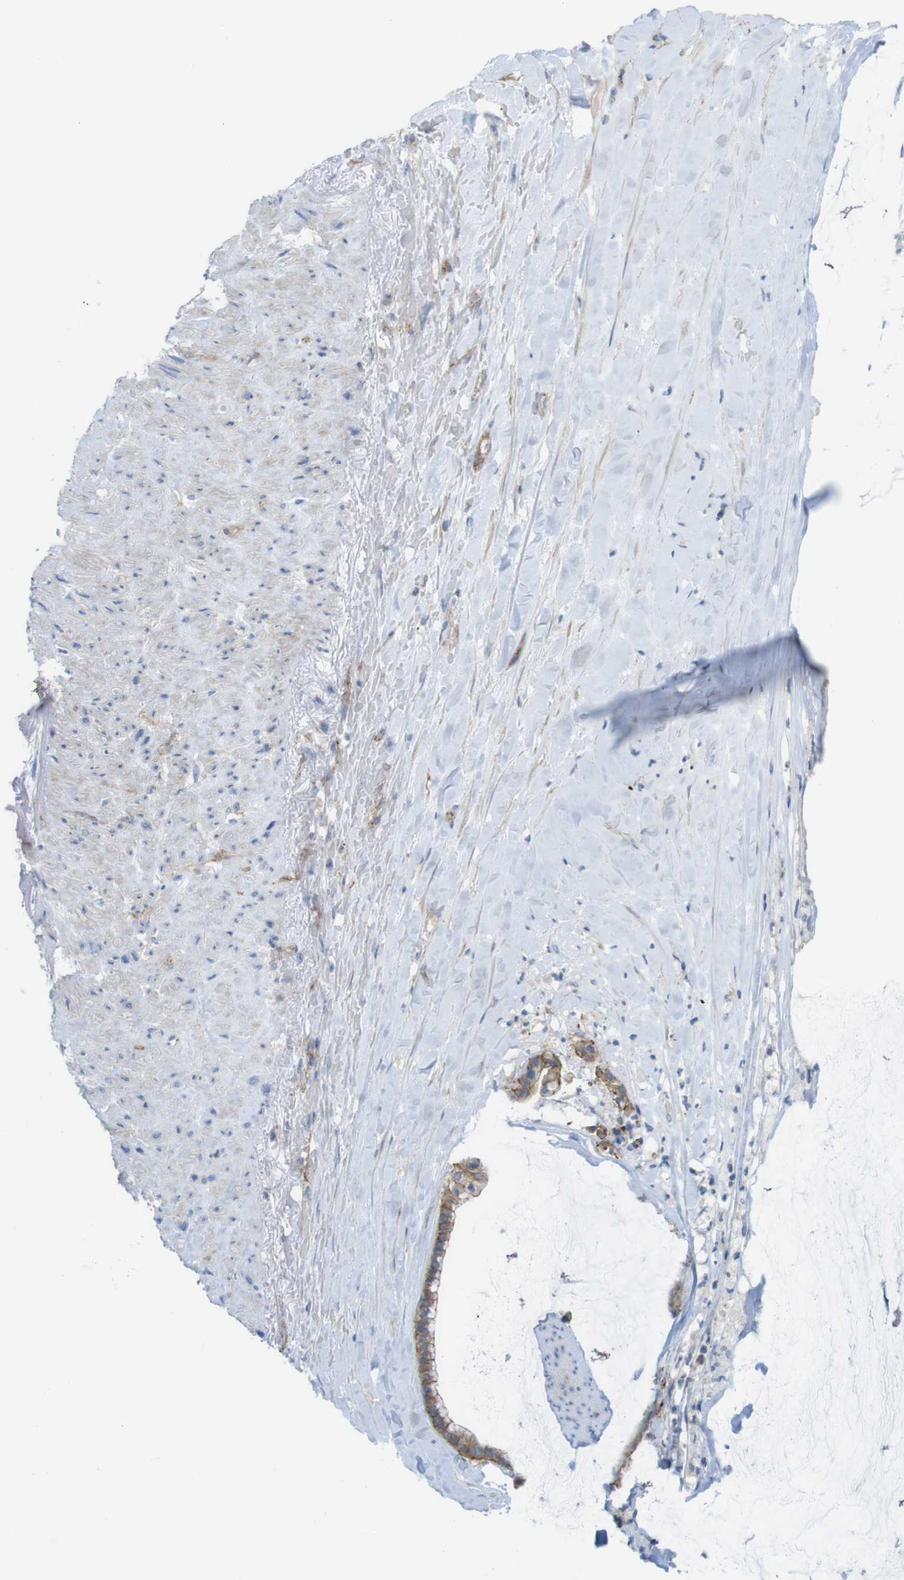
{"staining": {"intensity": "moderate", "quantity": "25%-75%", "location": "cytoplasmic/membranous"}, "tissue": "pancreatic cancer", "cell_type": "Tumor cells", "image_type": "cancer", "snomed": [{"axis": "morphology", "description": "Adenocarcinoma, NOS"}, {"axis": "topography", "description": "Pancreas"}], "caption": "Adenocarcinoma (pancreatic) tissue shows moderate cytoplasmic/membranous staining in approximately 25%-75% of tumor cells, visualized by immunohistochemistry.", "gene": "PREX2", "patient": {"sex": "male", "age": 41}}